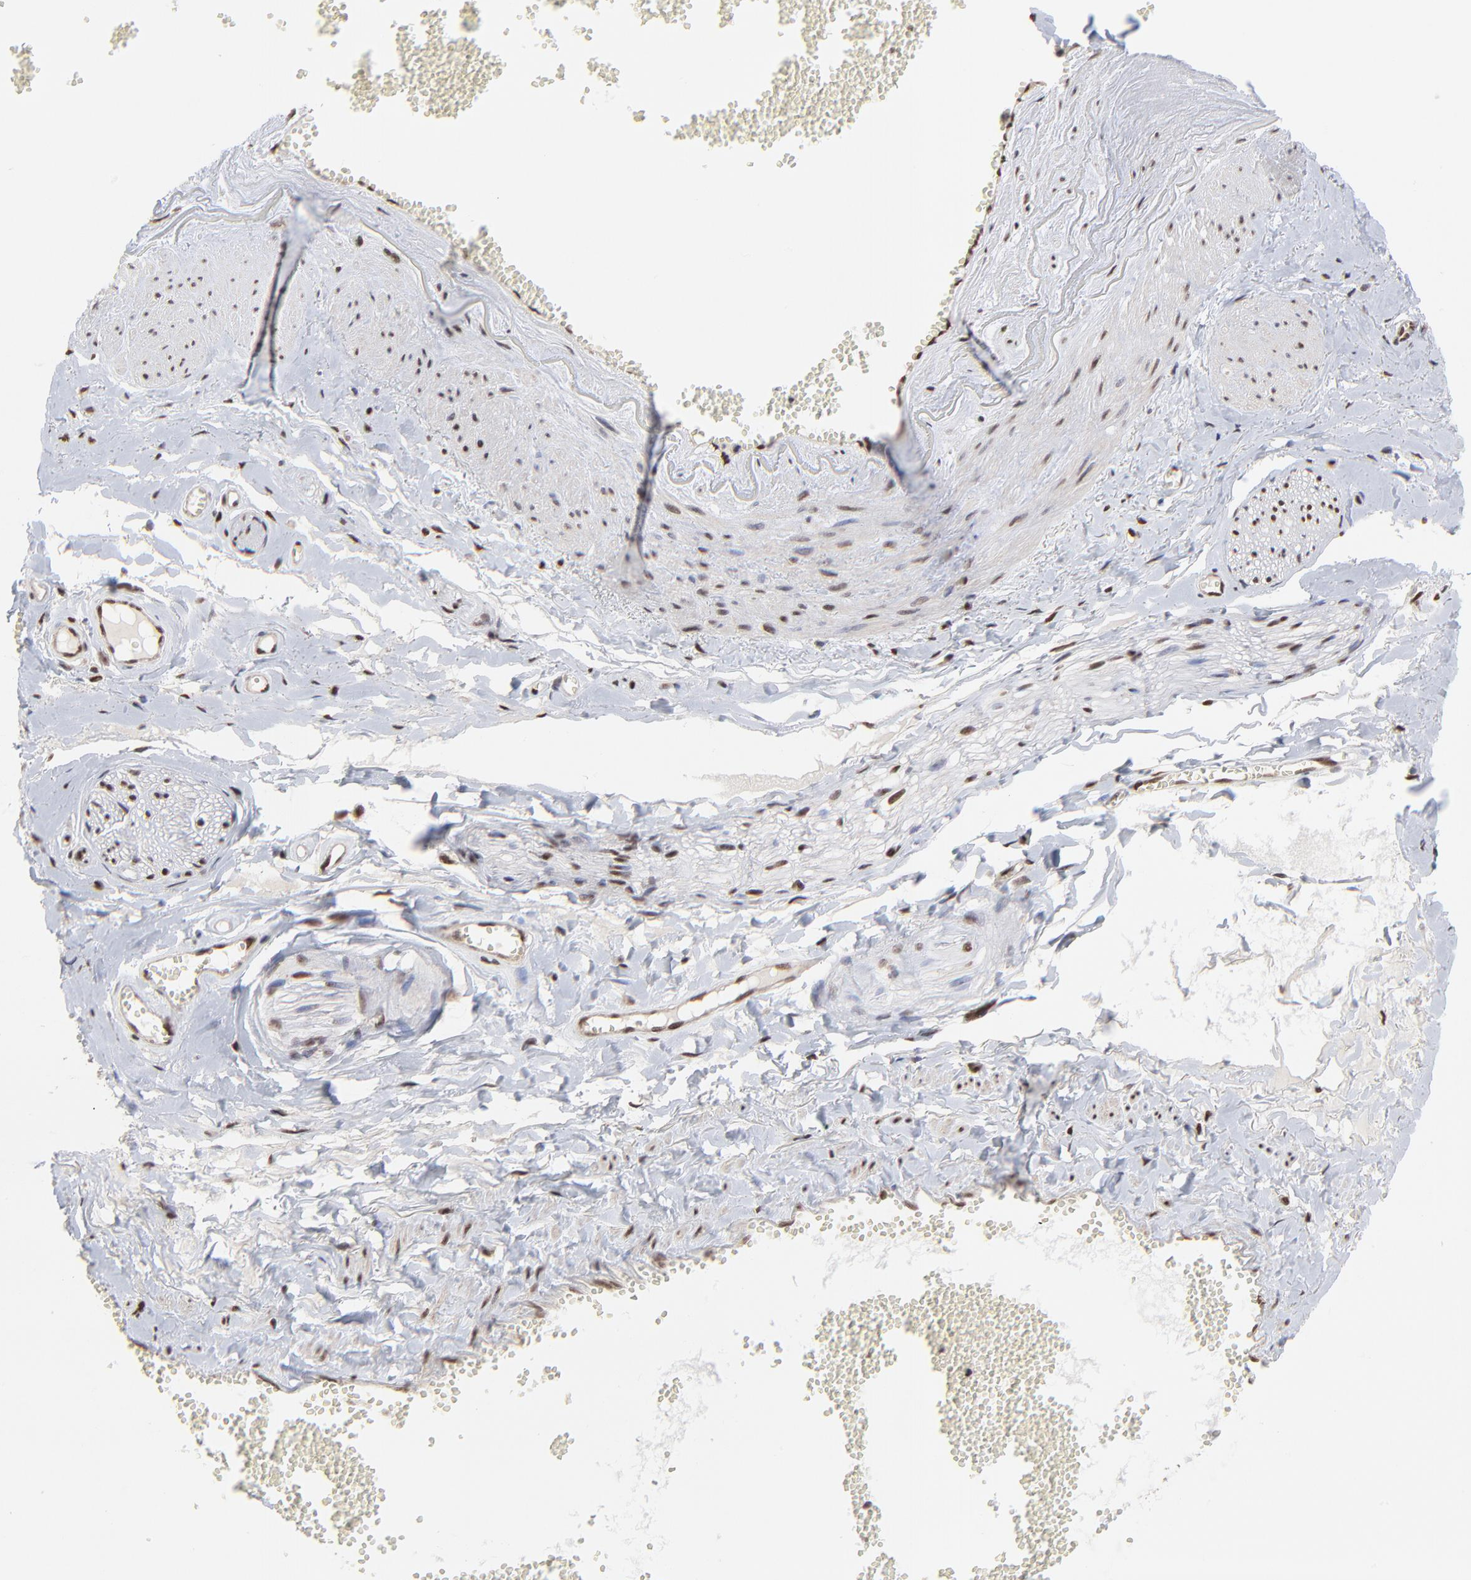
{"staining": {"intensity": "moderate", "quantity": ">75%", "location": "nuclear"}, "tissue": "adipose tissue", "cell_type": "Adipocytes", "image_type": "normal", "snomed": [{"axis": "morphology", "description": "Normal tissue, NOS"}, {"axis": "morphology", "description": "Inflammation, NOS"}, {"axis": "topography", "description": "Salivary gland"}, {"axis": "topography", "description": "Peripheral nerve tissue"}], "caption": "The photomicrograph displays a brown stain indicating the presence of a protein in the nuclear of adipocytes in adipose tissue.", "gene": "DSN1", "patient": {"sex": "female", "age": 75}}